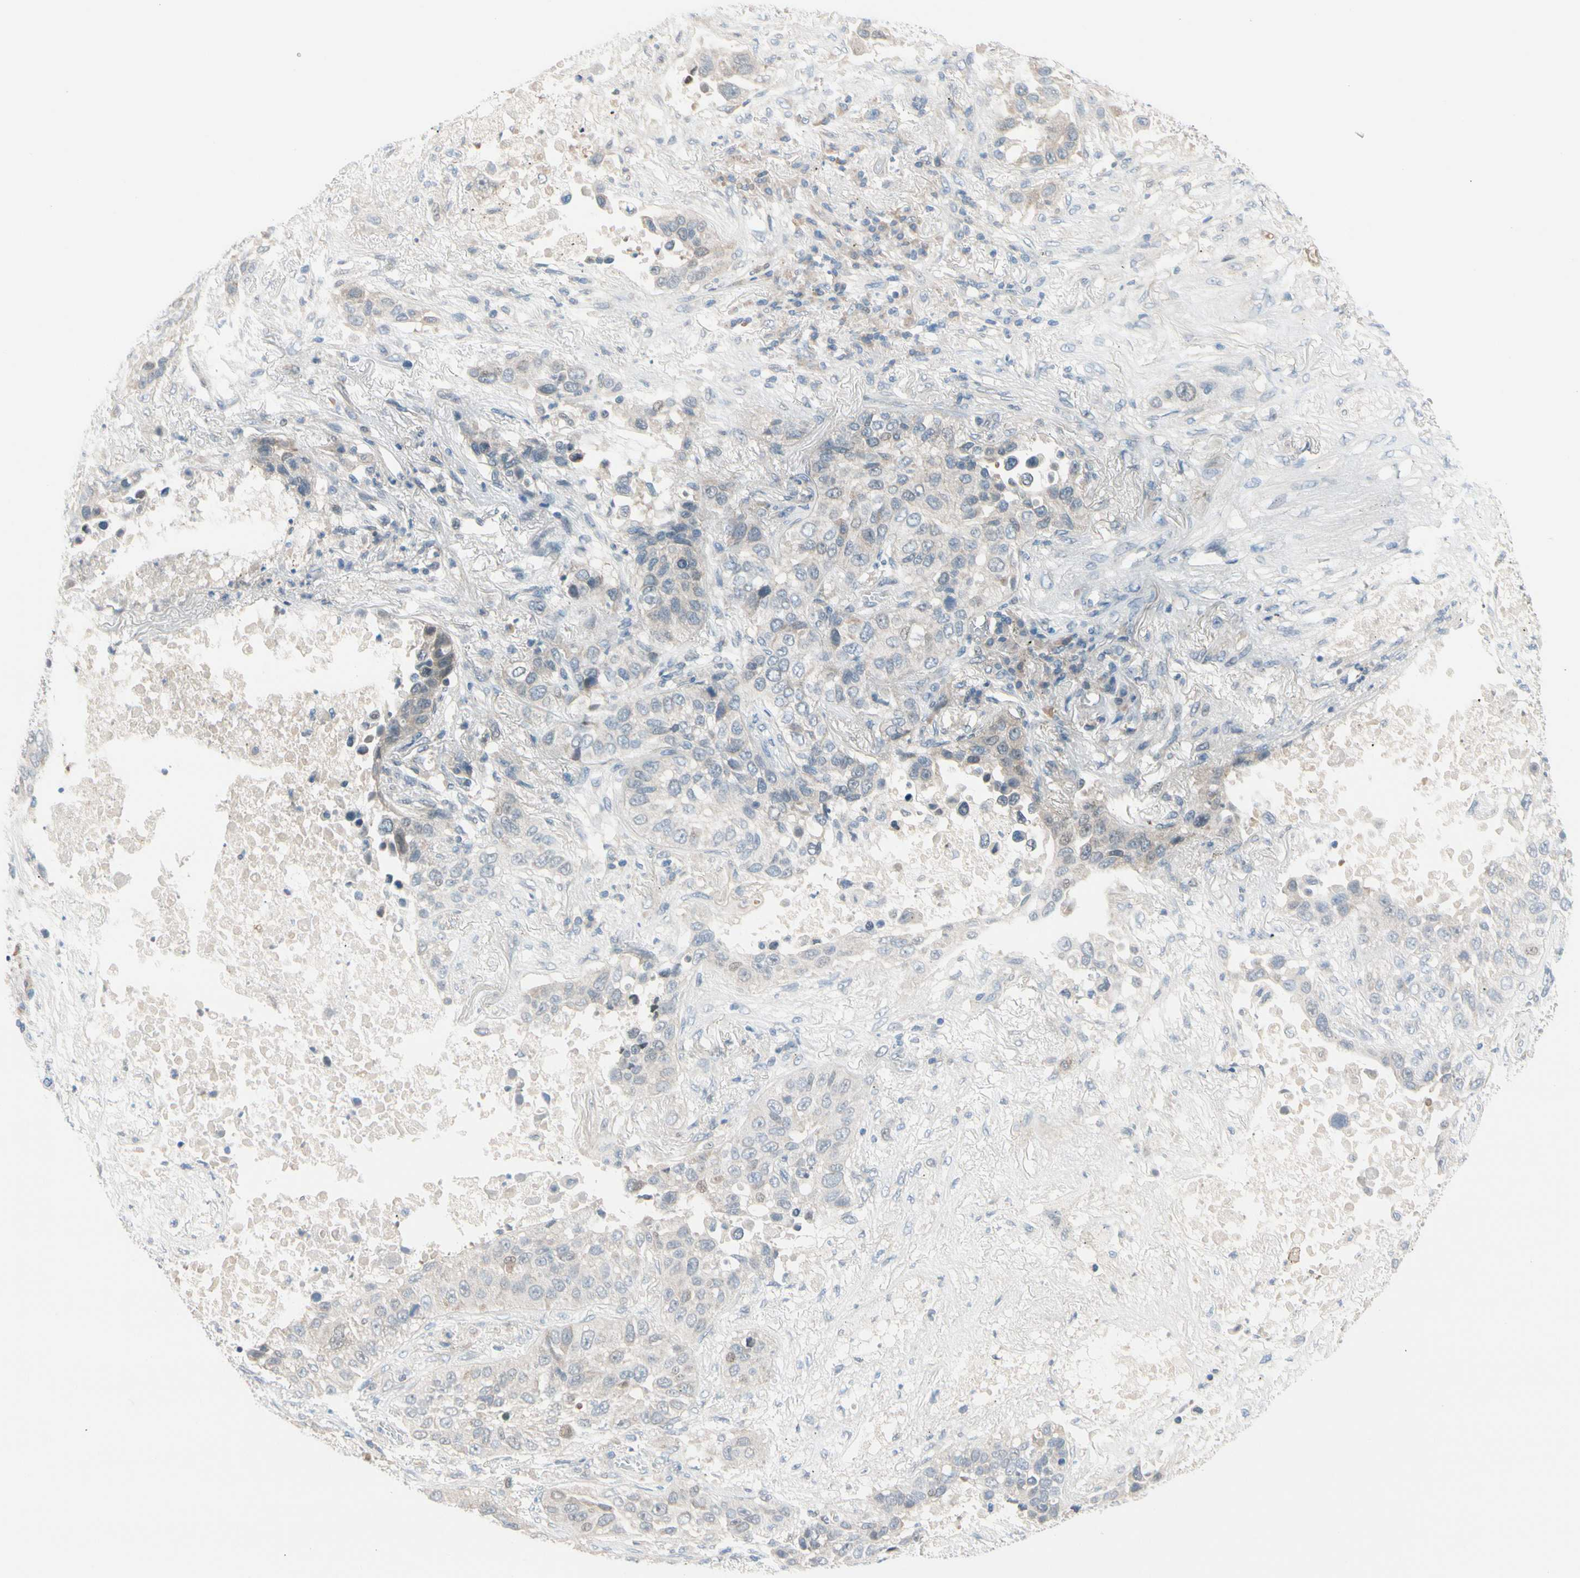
{"staining": {"intensity": "weak", "quantity": "25%-75%", "location": "cytoplasmic/membranous"}, "tissue": "lung cancer", "cell_type": "Tumor cells", "image_type": "cancer", "snomed": [{"axis": "morphology", "description": "Squamous cell carcinoma, NOS"}, {"axis": "topography", "description": "Lung"}], "caption": "Immunohistochemistry staining of lung cancer, which demonstrates low levels of weak cytoplasmic/membranous staining in about 25%-75% of tumor cells indicating weak cytoplasmic/membranous protein positivity. The staining was performed using DAB (3,3'-diaminobenzidine) (brown) for protein detection and nuclei were counterstained in hematoxylin (blue).", "gene": "CFAP36", "patient": {"sex": "male", "age": 57}}